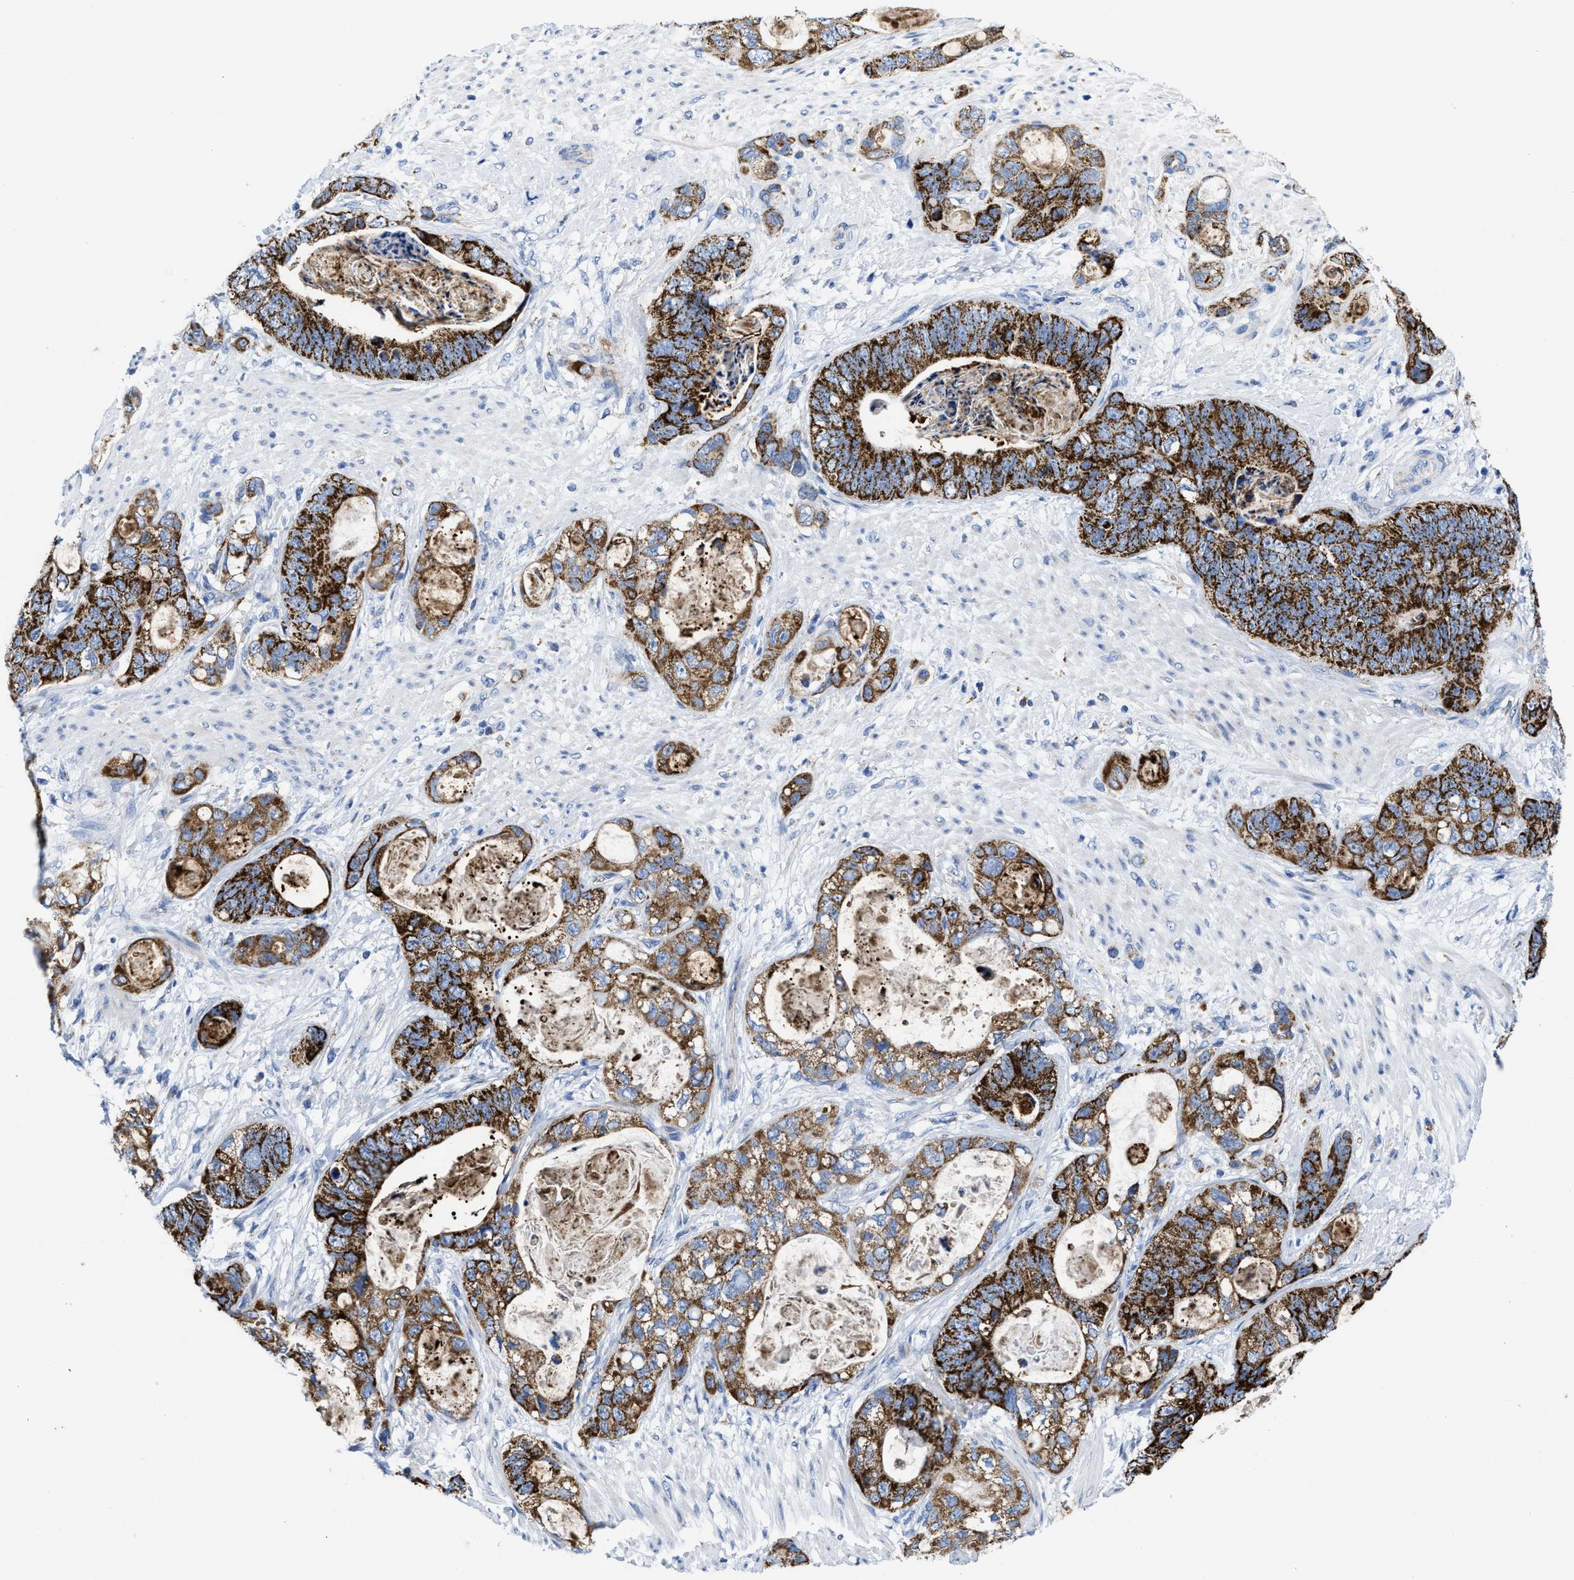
{"staining": {"intensity": "strong", "quantity": ">75%", "location": "cytoplasmic/membranous"}, "tissue": "stomach cancer", "cell_type": "Tumor cells", "image_type": "cancer", "snomed": [{"axis": "morphology", "description": "Normal tissue, NOS"}, {"axis": "morphology", "description": "Adenocarcinoma, NOS"}, {"axis": "topography", "description": "Stomach"}], "caption": "Immunohistochemical staining of human adenocarcinoma (stomach) reveals high levels of strong cytoplasmic/membranous protein staining in approximately >75% of tumor cells.", "gene": "TBRG4", "patient": {"sex": "female", "age": 89}}